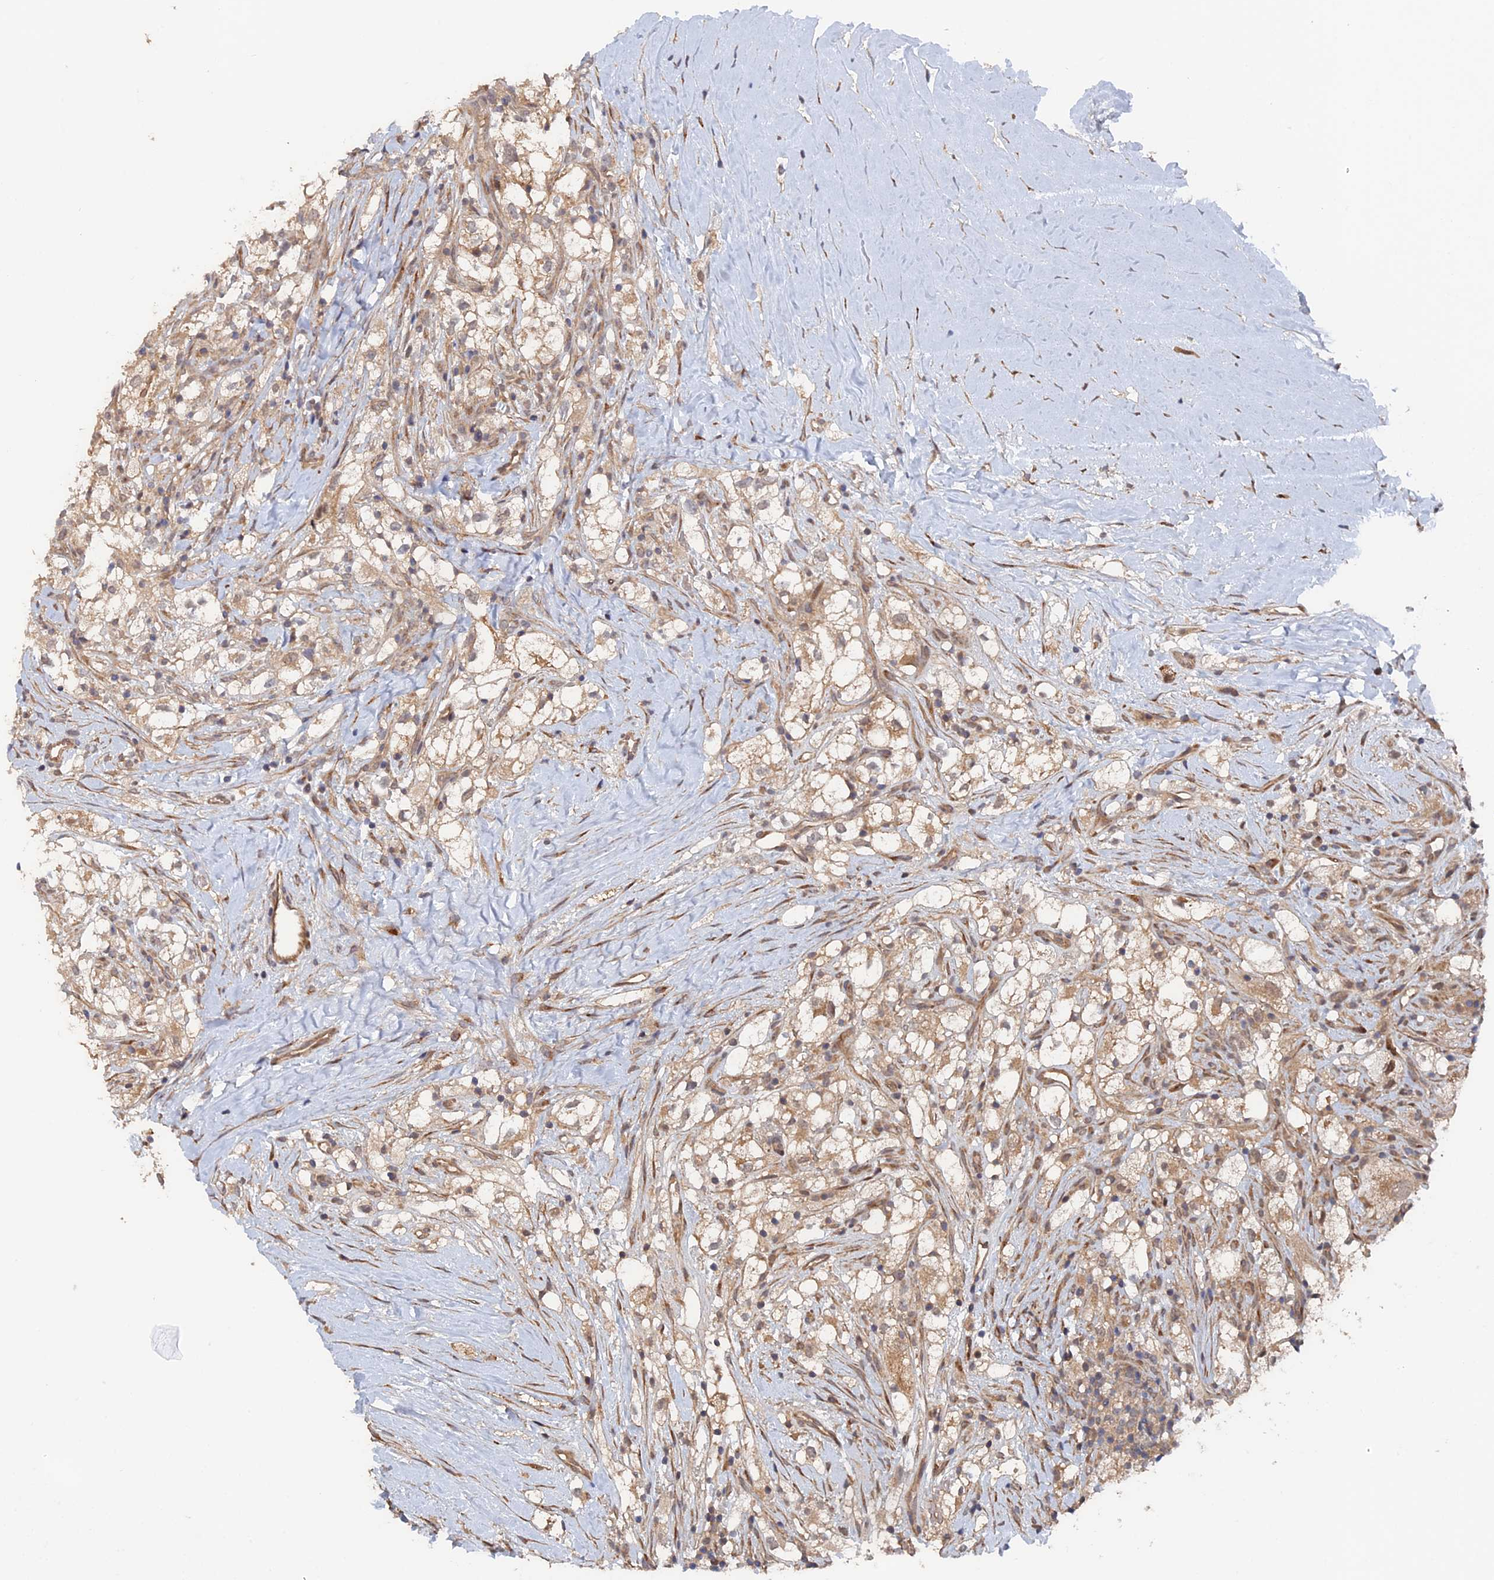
{"staining": {"intensity": "moderate", "quantity": ">75%", "location": "cytoplasmic/membranous,nuclear"}, "tissue": "renal cancer", "cell_type": "Tumor cells", "image_type": "cancer", "snomed": [{"axis": "morphology", "description": "Adenocarcinoma, NOS"}, {"axis": "topography", "description": "Kidney"}], "caption": "Immunohistochemistry staining of renal cancer, which demonstrates medium levels of moderate cytoplasmic/membranous and nuclear staining in approximately >75% of tumor cells indicating moderate cytoplasmic/membranous and nuclear protein positivity. The staining was performed using DAB (3,3'-diaminobenzidine) (brown) for protein detection and nuclei were counterstained in hematoxylin (blue).", "gene": "ELOVL6", "patient": {"sex": "male", "age": 59}}